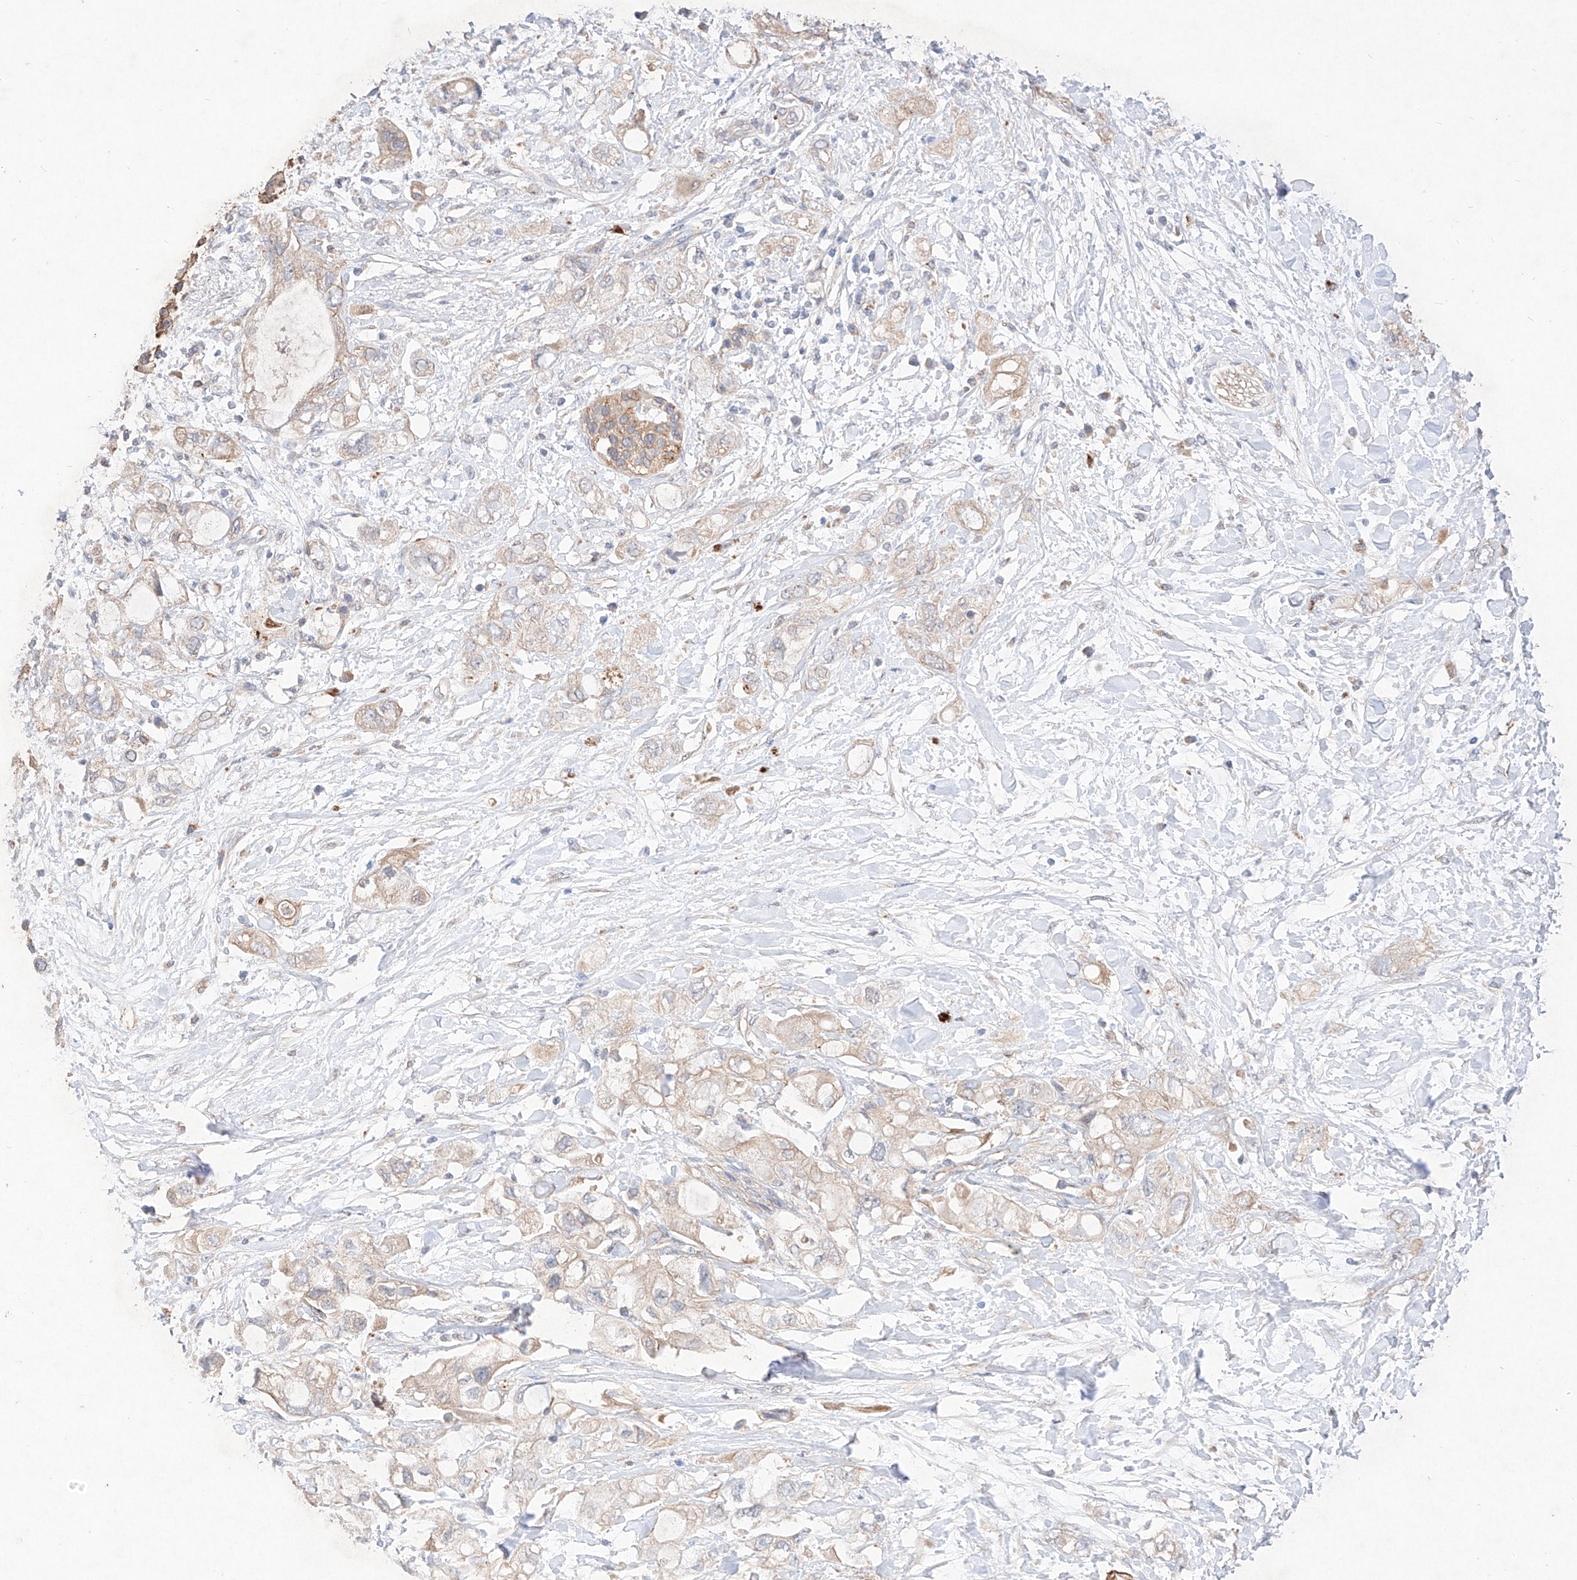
{"staining": {"intensity": "moderate", "quantity": ">75%", "location": "cytoplasmic/membranous"}, "tissue": "pancreatic cancer", "cell_type": "Tumor cells", "image_type": "cancer", "snomed": [{"axis": "morphology", "description": "Adenocarcinoma, NOS"}, {"axis": "topography", "description": "Pancreas"}], "caption": "This is a histology image of IHC staining of pancreatic adenocarcinoma, which shows moderate expression in the cytoplasmic/membranous of tumor cells.", "gene": "C6orf62", "patient": {"sex": "female", "age": 56}}